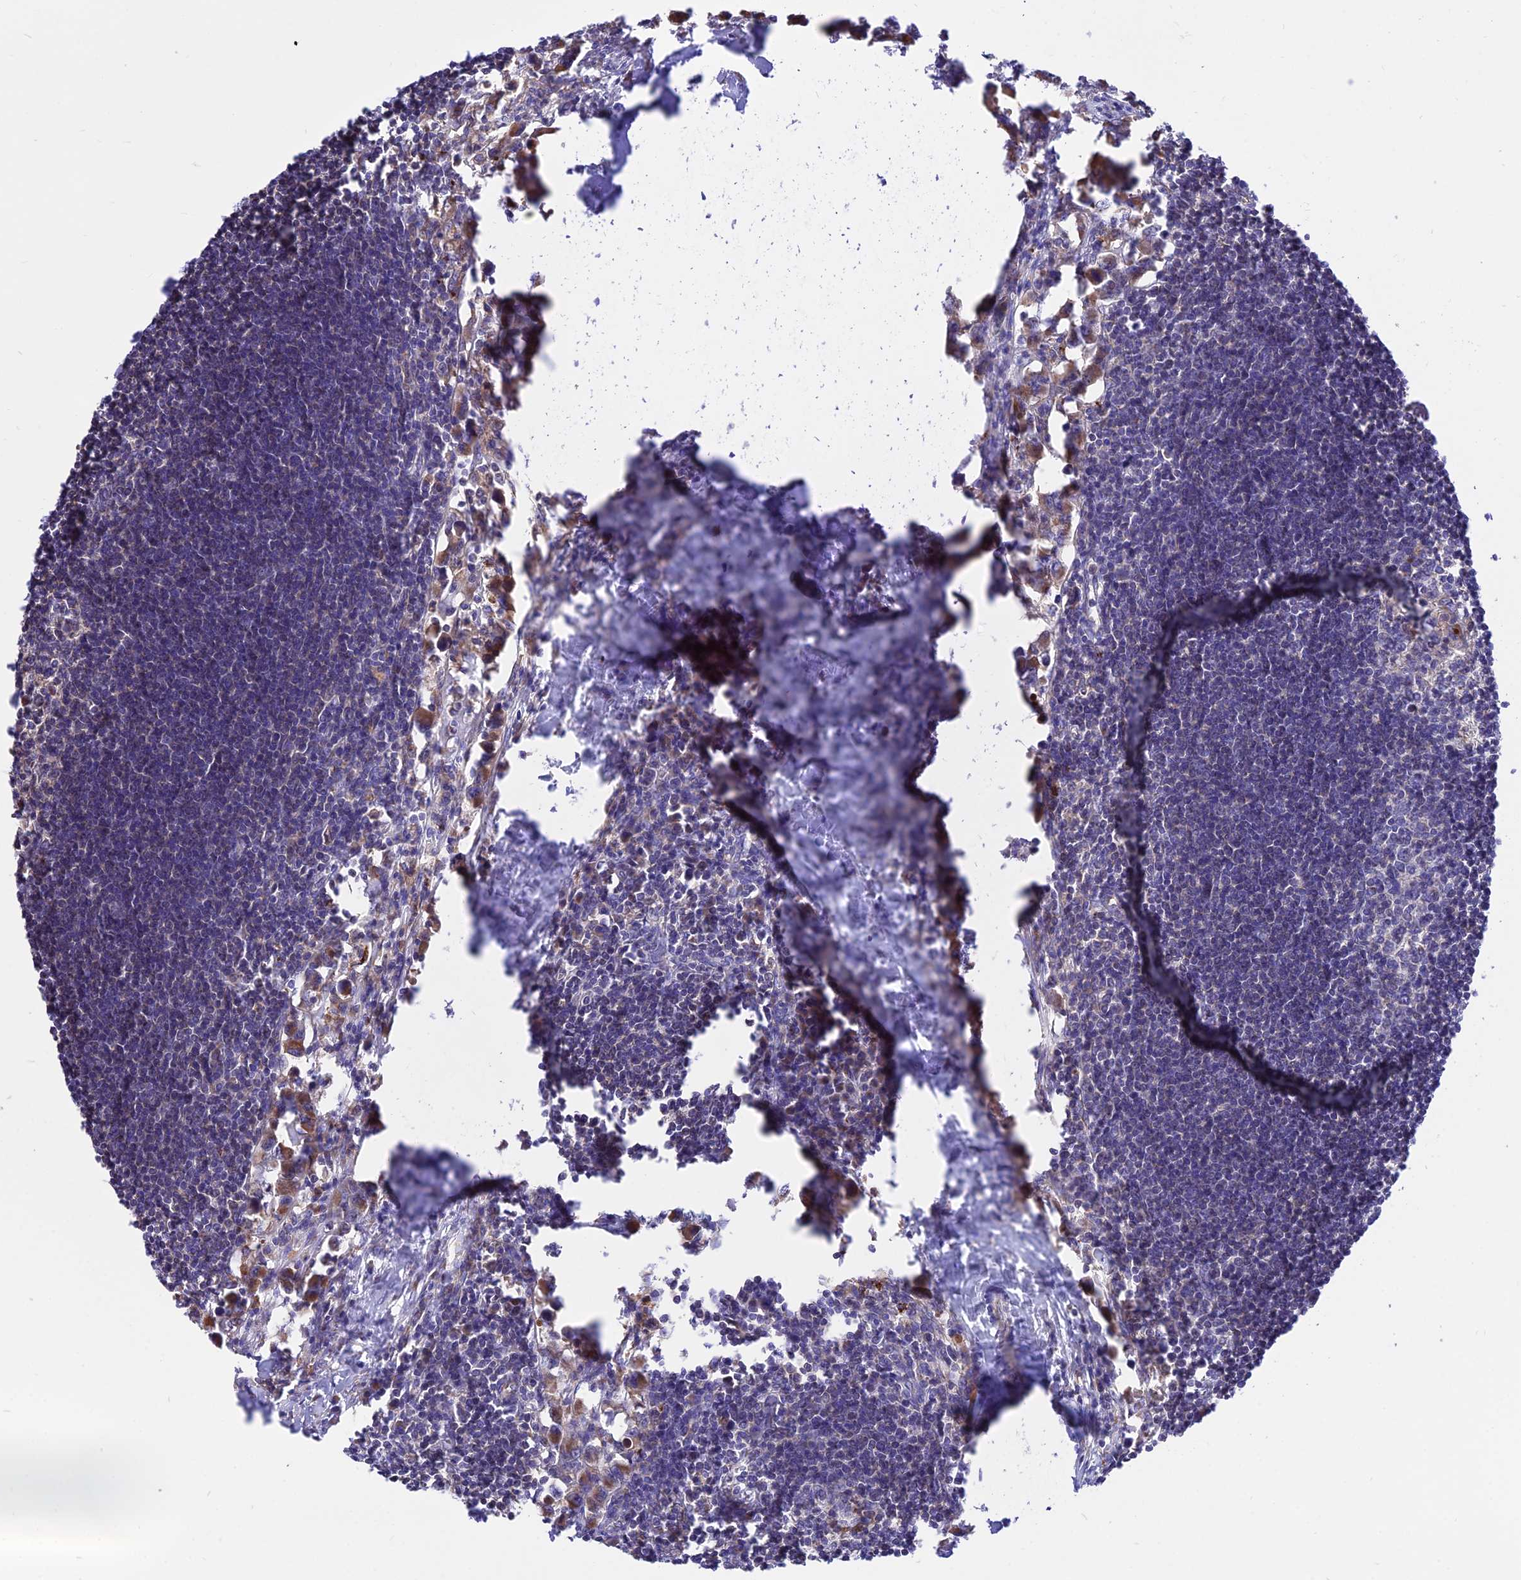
{"staining": {"intensity": "negative", "quantity": "none", "location": "none"}, "tissue": "lymph node", "cell_type": "Germinal center cells", "image_type": "normal", "snomed": [{"axis": "morphology", "description": "Normal tissue, NOS"}, {"axis": "morphology", "description": "Malignant melanoma, Metastatic site"}, {"axis": "topography", "description": "Lymph node"}], "caption": "Lymph node was stained to show a protein in brown. There is no significant expression in germinal center cells. Nuclei are stained in blue.", "gene": "CDC37L1", "patient": {"sex": "male", "age": 41}}